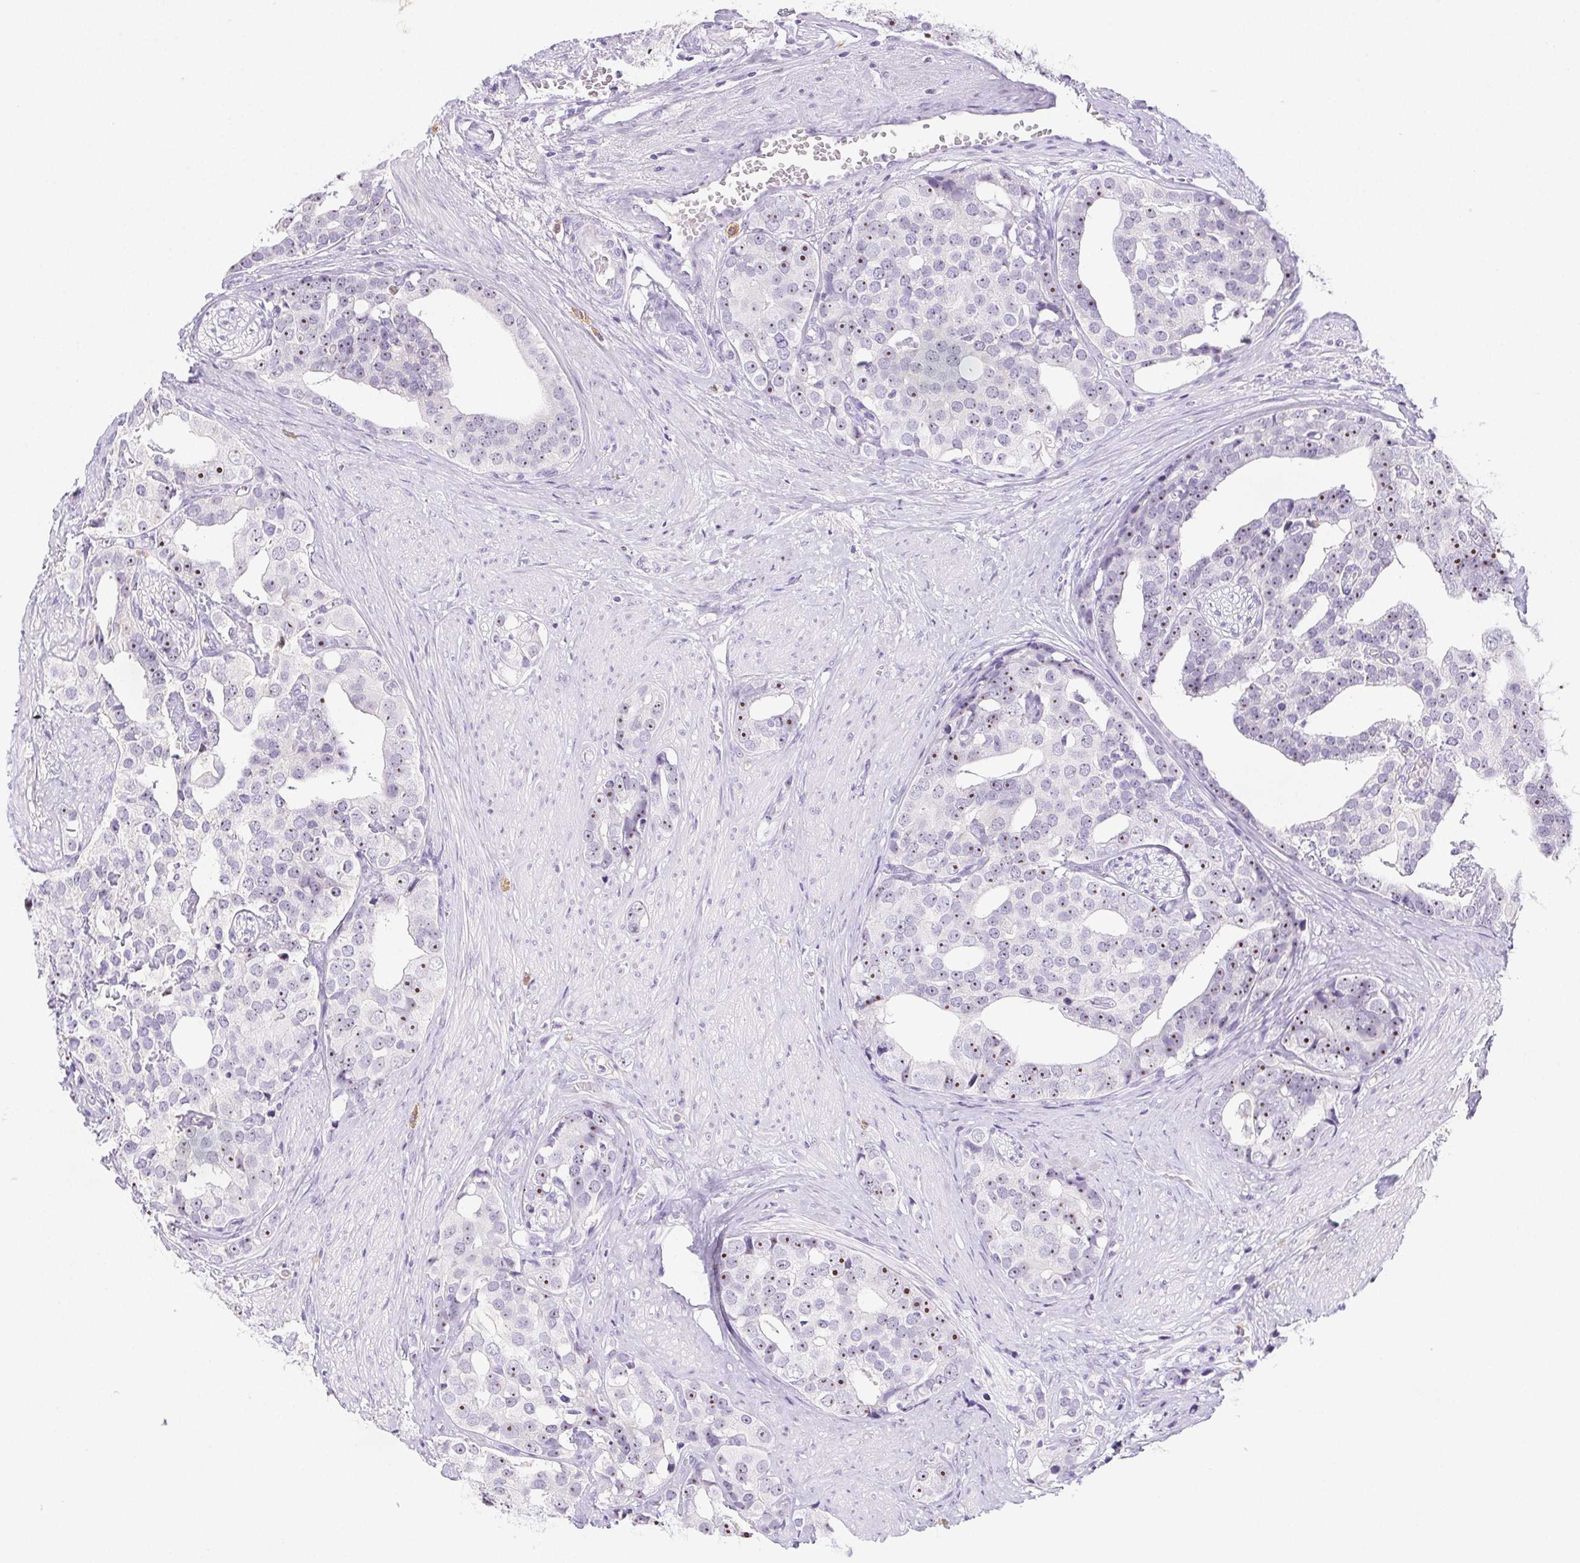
{"staining": {"intensity": "negative", "quantity": "none", "location": "none"}, "tissue": "prostate cancer", "cell_type": "Tumor cells", "image_type": "cancer", "snomed": [{"axis": "morphology", "description": "Adenocarcinoma, High grade"}, {"axis": "topography", "description": "Prostate"}], "caption": "Prostate cancer (high-grade adenocarcinoma) was stained to show a protein in brown. There is no significant positivity in tumor cells. Nuclei are stained in blue.", "gene": "ST8SIA3", "patient": {"sex": "male", "age": 71}}